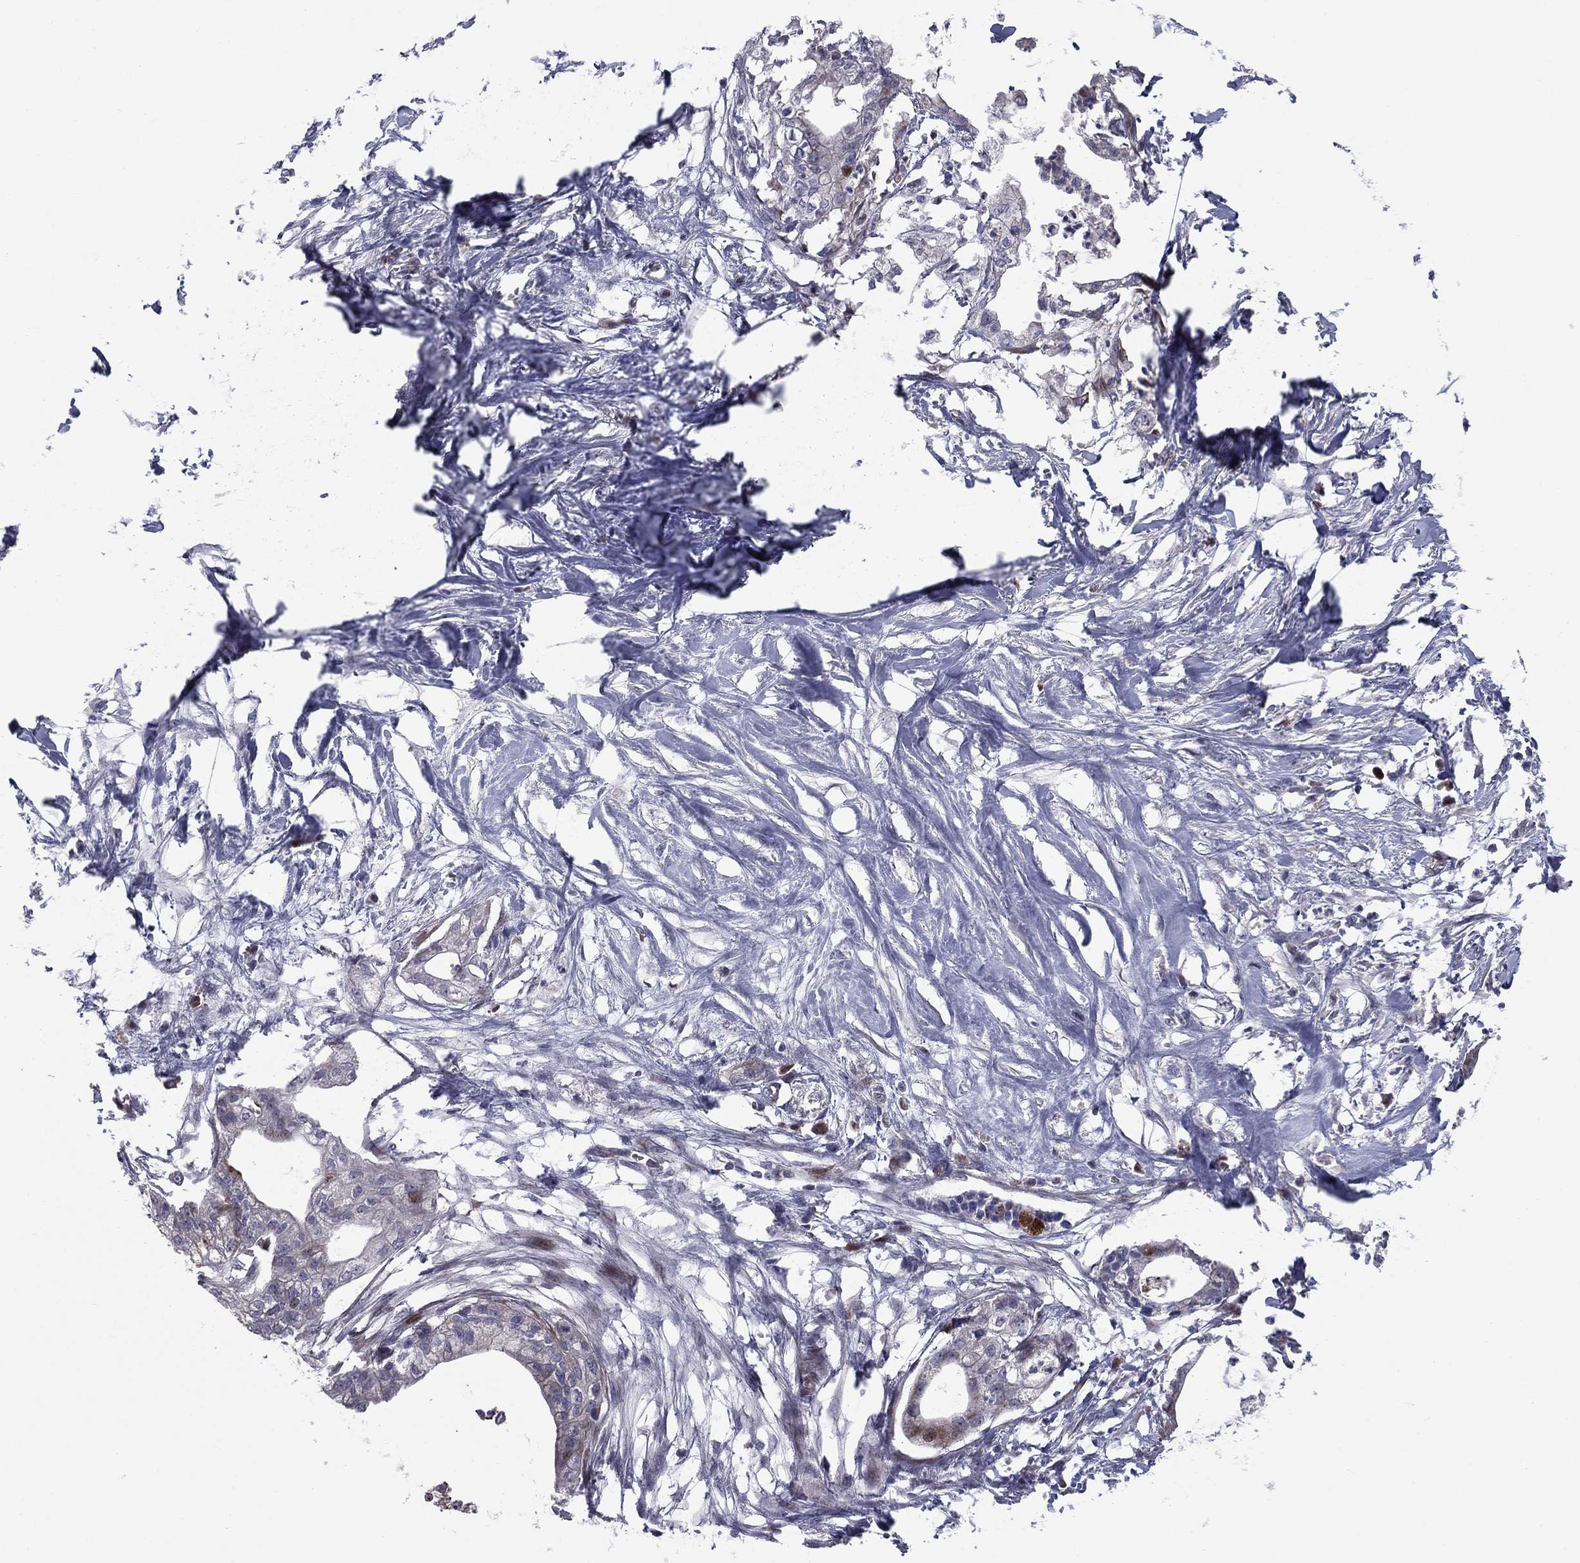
{"staining": {"intensity": "negative", "quantity": "none", "location": "none"}, "tissue": "pancreatic cancer", "cell_type": "Tumor cells", "image_type": "cancer", "snomed": [{"axis": "morphology", "description": "Normal tissue, NOS"}, {"axis": "morphology", "description": "Adenocarcinoma, NOS"}, {"axis": "topography", "description": "Pancreas"}], "caption": "Tumor cells are negative for protein expression in human pancreatic cancer.", "gene": "MIOS", "patient": {"sex": "female", "age": 58}}